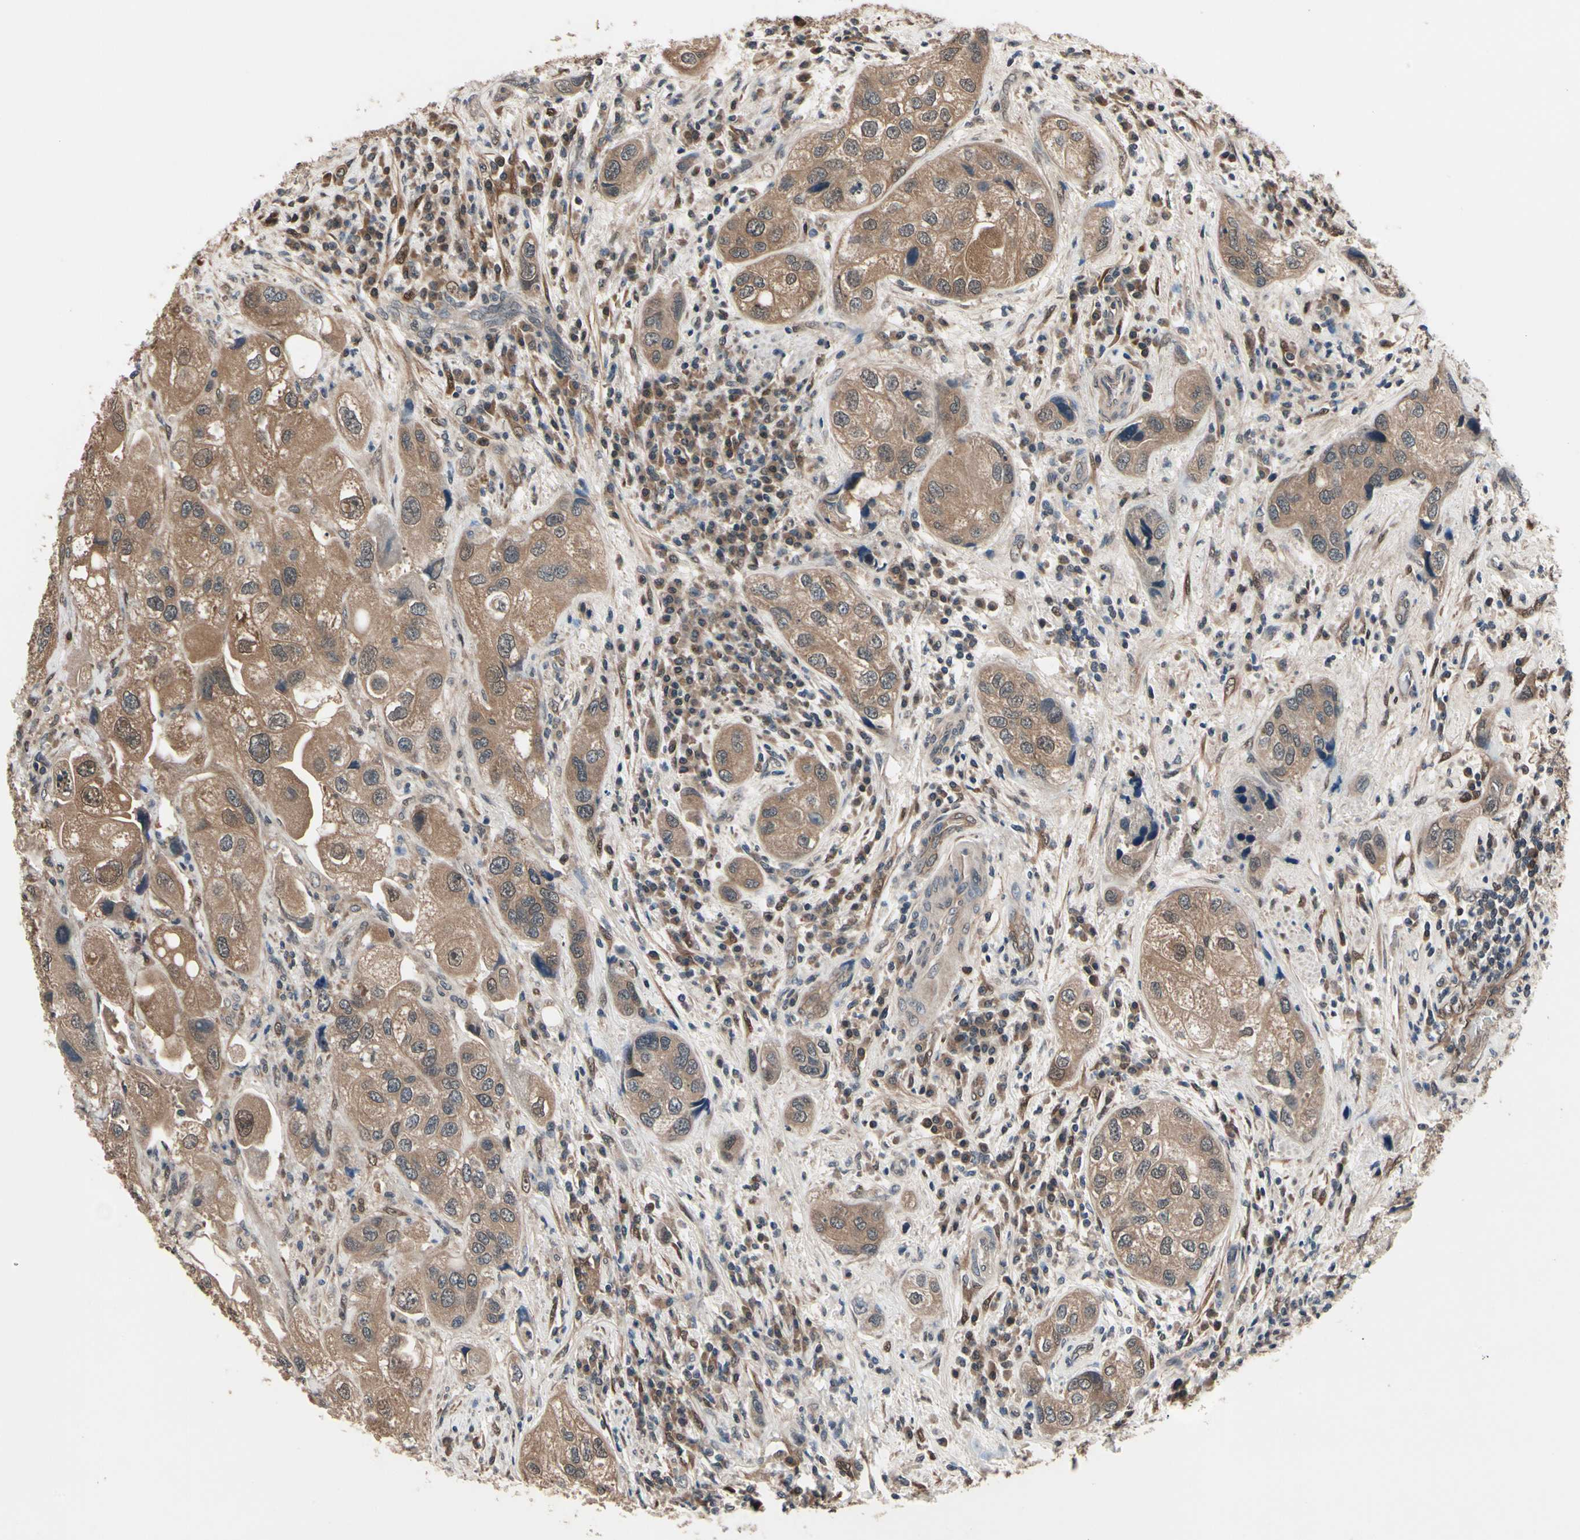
{"staining": {"intensity": "moderate", "quantity": ">75%", "location": "cytoplasmic/membranous"}, "tissue": "urothelial cancer", "cell_type": "Tumor cells", "image_type": "cancer", "snomed": [{"axis": "morphology", "description": "Urothelial carcinoma, High grade"}, {"axis": "topography", "description": "Urinary bladder"}], "caption": "Protein staining of urothelial cancer tissue exhibits moderate cytoplasmic/membranous positivity in about >75% of tumor cells.", "gene": "PRDX6", "patient": {"sex": "female", "age": 64}}